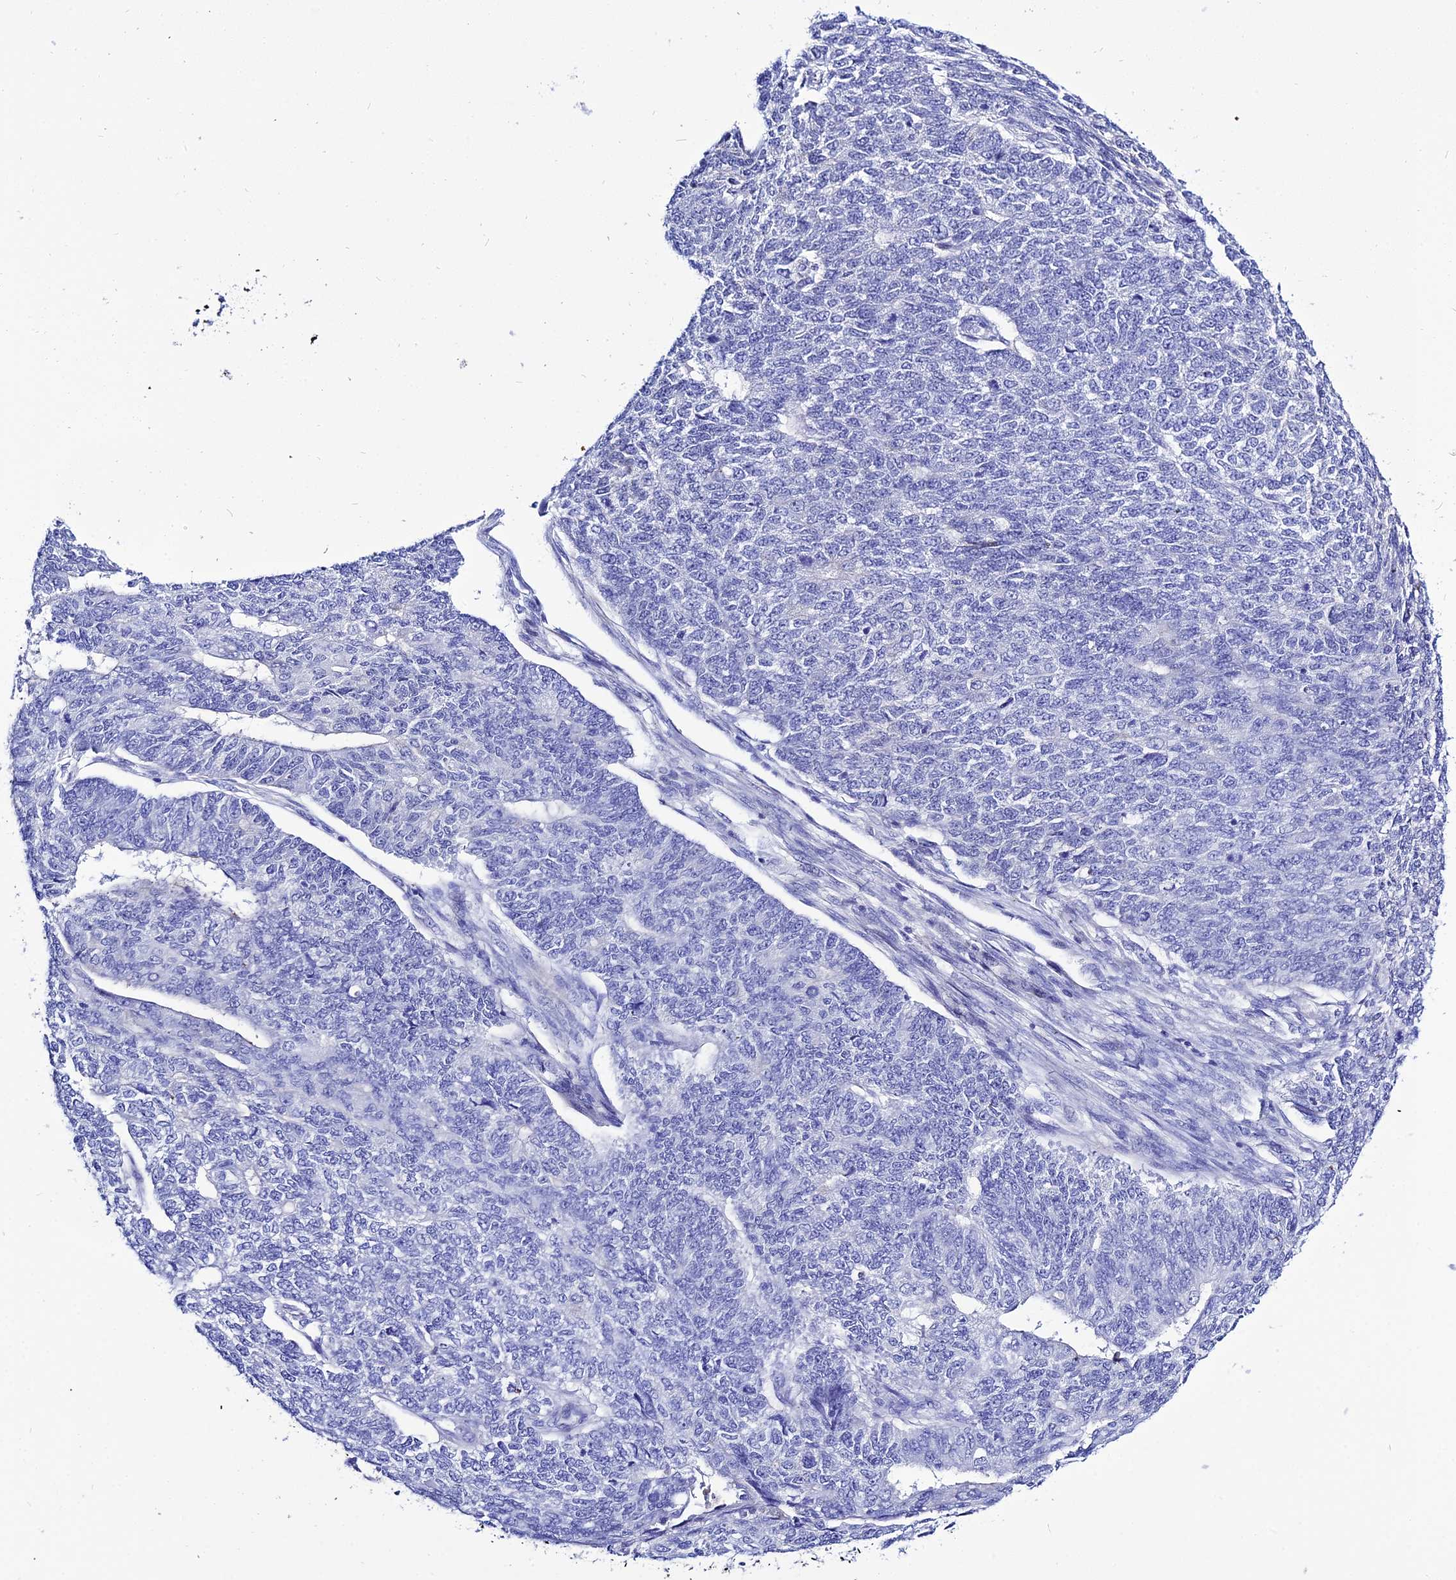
{"staining": {"intensity": "negative", "quantity": "none", "location": "none"}, "tissue": "endometrial cancer", "cell_type": "Tumor cells", "image_type": "cancer", "snomed": [{"axis": "morphology", "description": "Adenocarcinoma, NOS"}, {"axis": "topography", "description": "Endometrium"}], "caption": "Immunohistochemistry (IHC) histopathology image of human endometrial adenocarcinoma stained for a protein (brown), which exhibits no expression in tumor cells. (DAB IHC visualized using brightfield microscopy, high magnification).", "gene": "DEFB107A", "patient": {"sex": "female", "age": 32}}